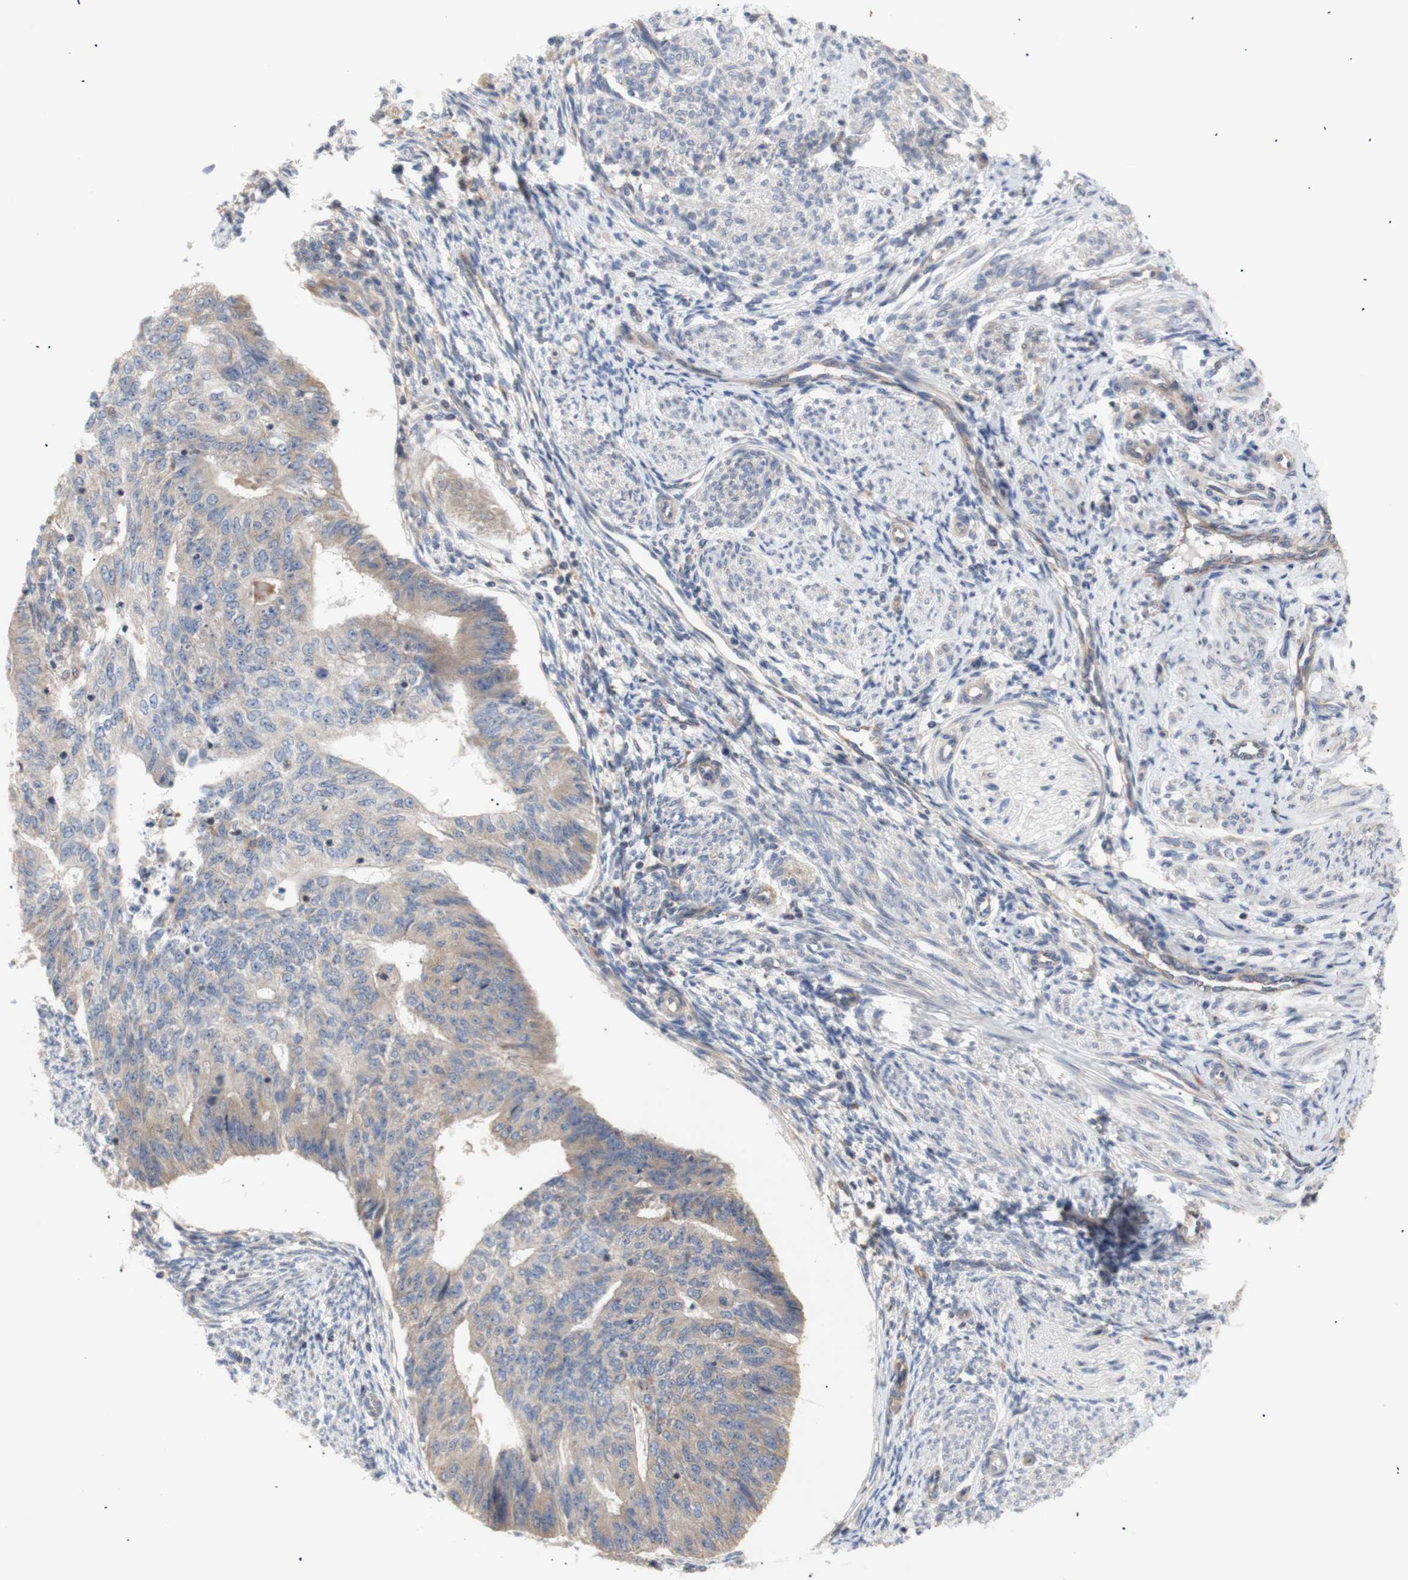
{"staining": {"intensity": "moderate", "quantity": ">75%", "location": "cytoplasmic/membranous"}, "tissue": "endometrial cancer", "cell_type": "Tumor cells", "image_type": "cancer", "snomed": [{"axis": "morphology", "description": "Adenocarcinoma, NOS"}, {"axis": "topography", "description": "Endometrium"}], "caption": "Tumor cells demonstrate medium levels of moderate cytoplasmic/membranous staining in approximately >75% of cells in endometrial adenocarcinoma.", "gene": "IKBKG", "patient": {"sex": "female", "age": 32}}